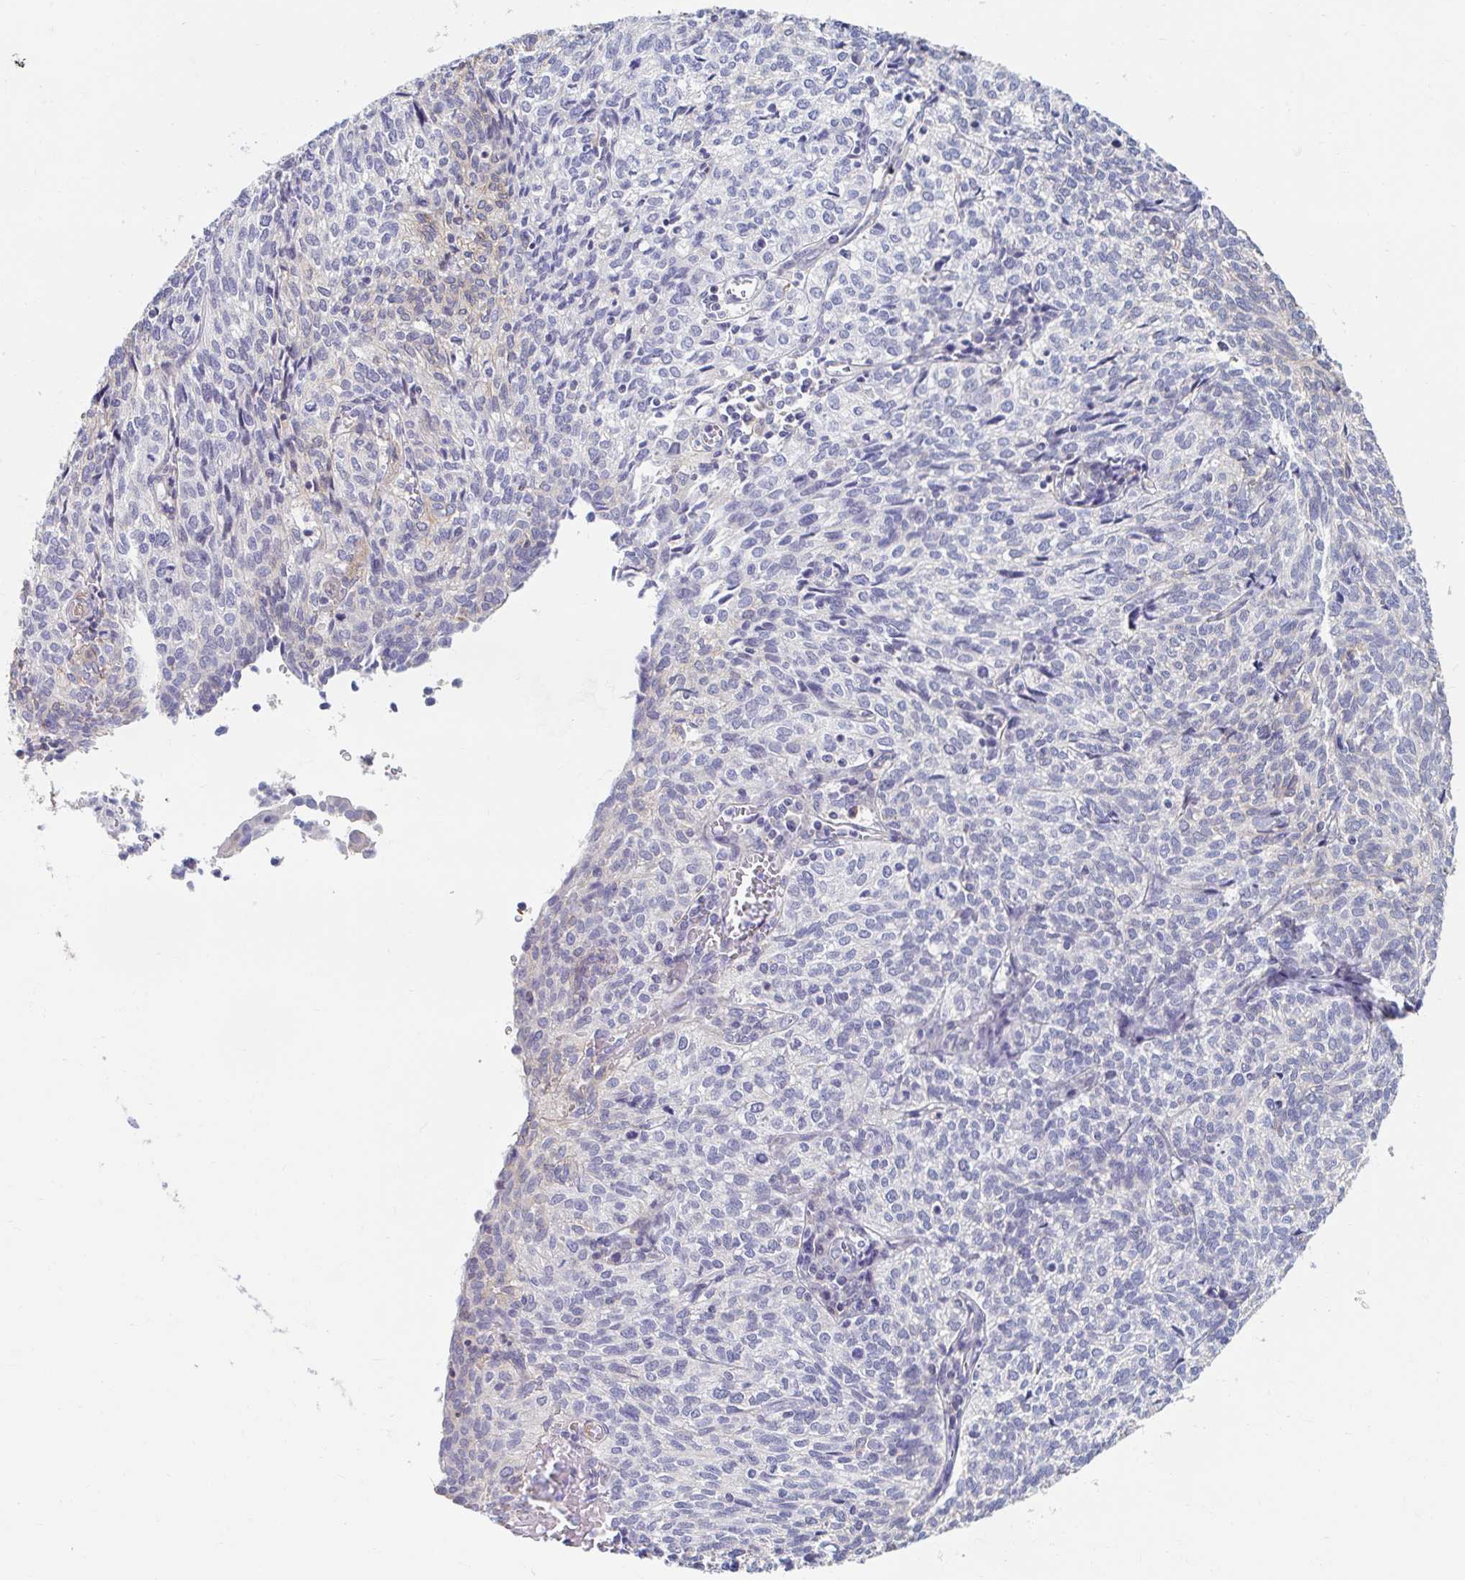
{"staining": {"intensity": "negative", "quantity": "none", "location": "none"}, "tissue": "cervical cancer", "cell_type": "Tumor cells", "image_type": "cancer", "snomed": [{"axis": "morphology", "description": "Normal tissue, NOS"}, {"axis": "morphology", "description": "Squamous cell carcinoma, NOS"}, {"axis": "topography", "description": "Vagina"}, {"axis": "topography", "description": "Cervix"}], "caption": "Tumor cells are negative for protein expression in human squamous cell carcinoma (cervical).", "gene": "MYLK2", "patient": {"sex": "female", "age": 45}}